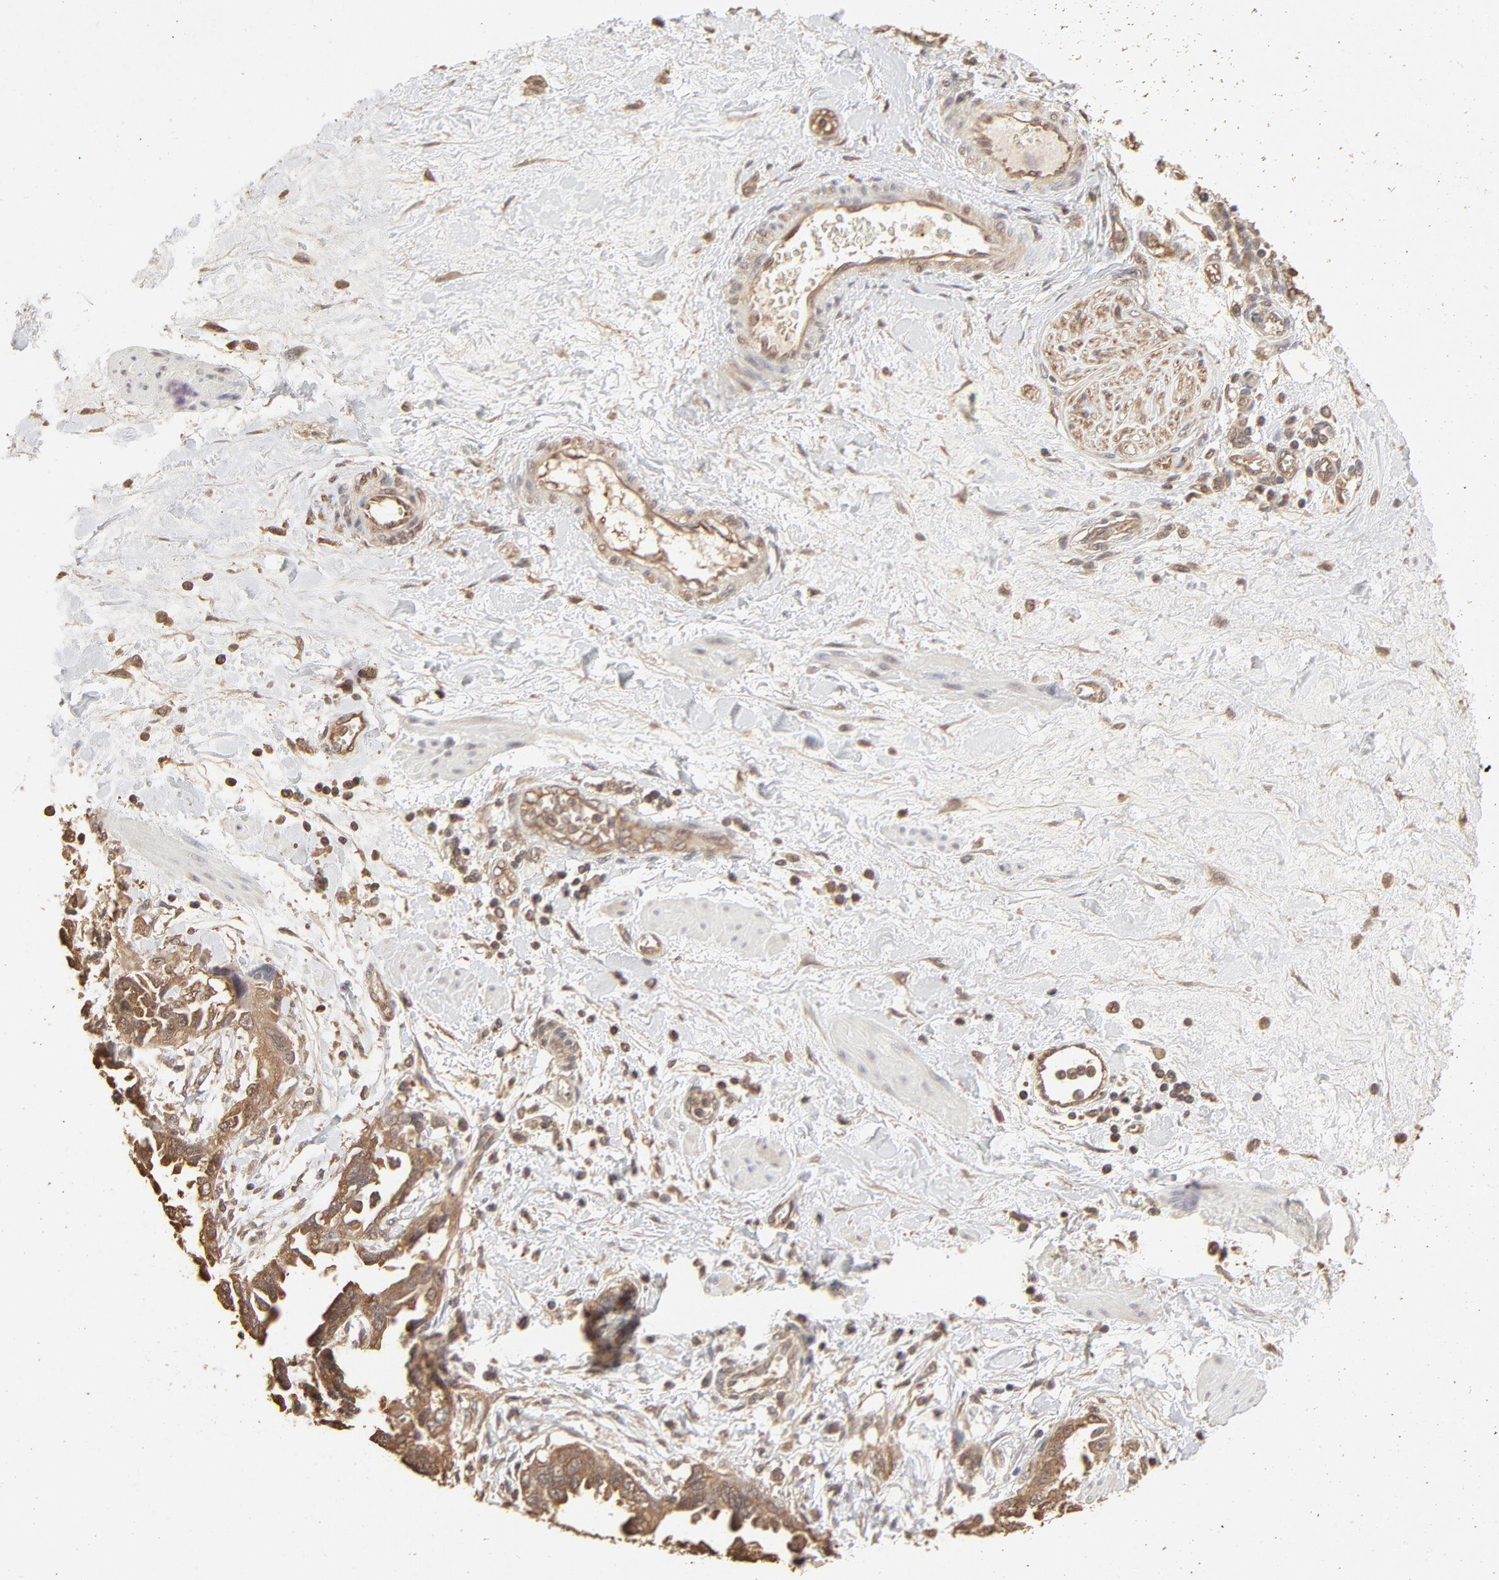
{"staining": {"intensity": "moderate", "quantity": ">75%", "location": "cytoplasmic/membranous"}, "tissue": "ovarian cancer", "cell_type": "Tumor cells", "image_type": "cancer", "snomed": [{"axis": "morphology", "description": "Cystadenocarcinoma, serous, NOS"}, {"axis": "topography", "description": "Ovary"}], "caption": "DAB (3,3'-diaminobenzidine) immunohistochemical staining of ovarian cancer demonstrates moderate cytoplasmic/membranous protein expression in about >75% of tumor cells. The protein of interest is stained brown, and the nuclei are stained in blue (DAB (3,3'-diaminobenzidine) IHC with brightfield microscopy, high magnification).", "gene": "PPP2CA", "patient": {"sex": "female", "age": 63}}